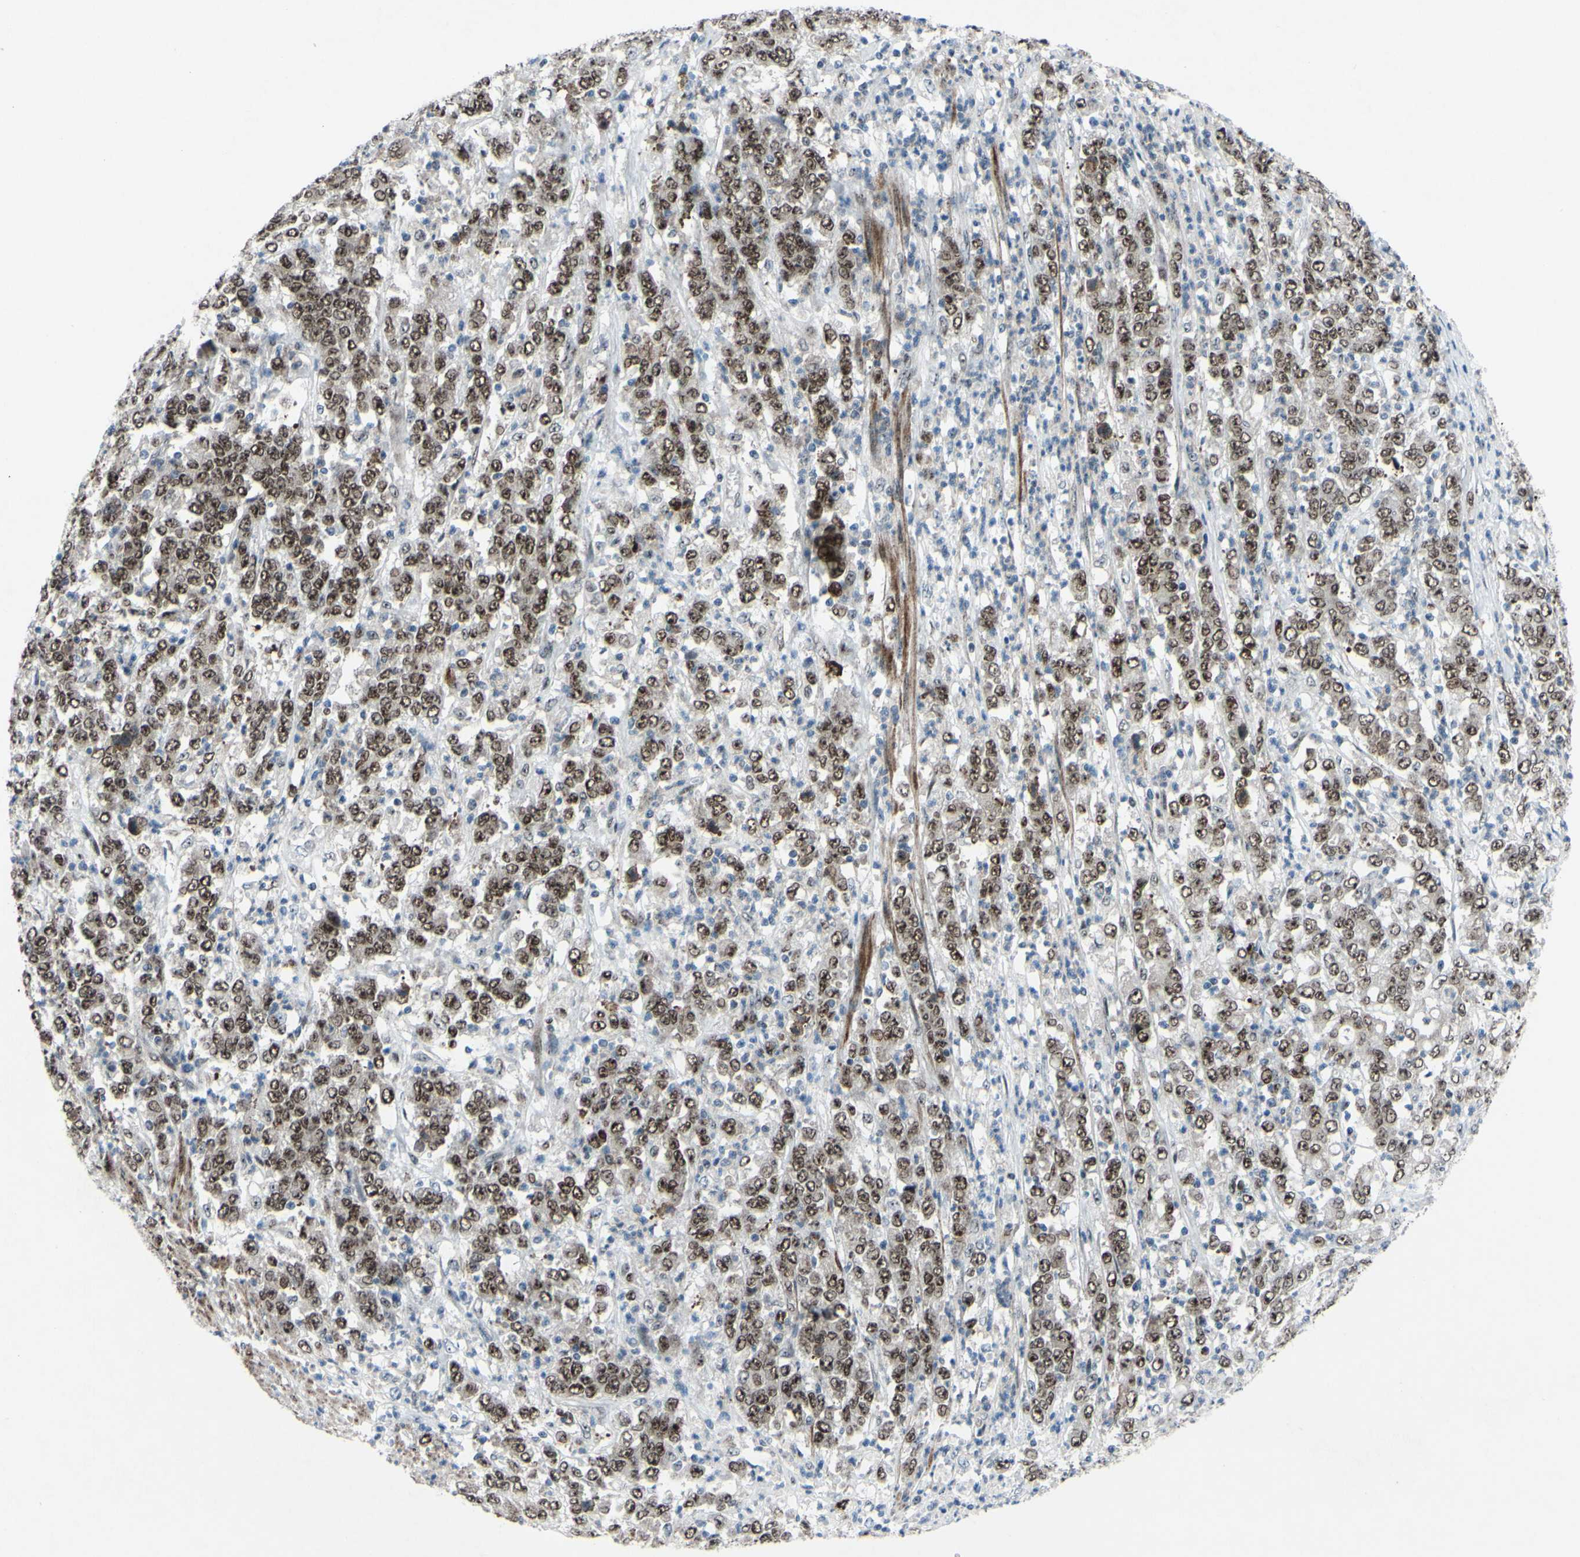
{"staining": {"intensity": "moderate", "quantity": ">75%", "location": "nuclear"}, "tissue": "stomach cancer", "cell_type": "Tumor cells", "image_type": "cancer", "snomed": [{"axis": "morphology", "description": "Adenocarcinoma, NOS"}, {"axis": "topography", "description": "Stomach, lower"}], "caption": "Protein expression analysis of adenocarcinoma (stomach) shows moderate nuclear expression in about >75% of tumor cells.", "gene": "POLR1A", "patient": {"sex": "female", "age": 71}}